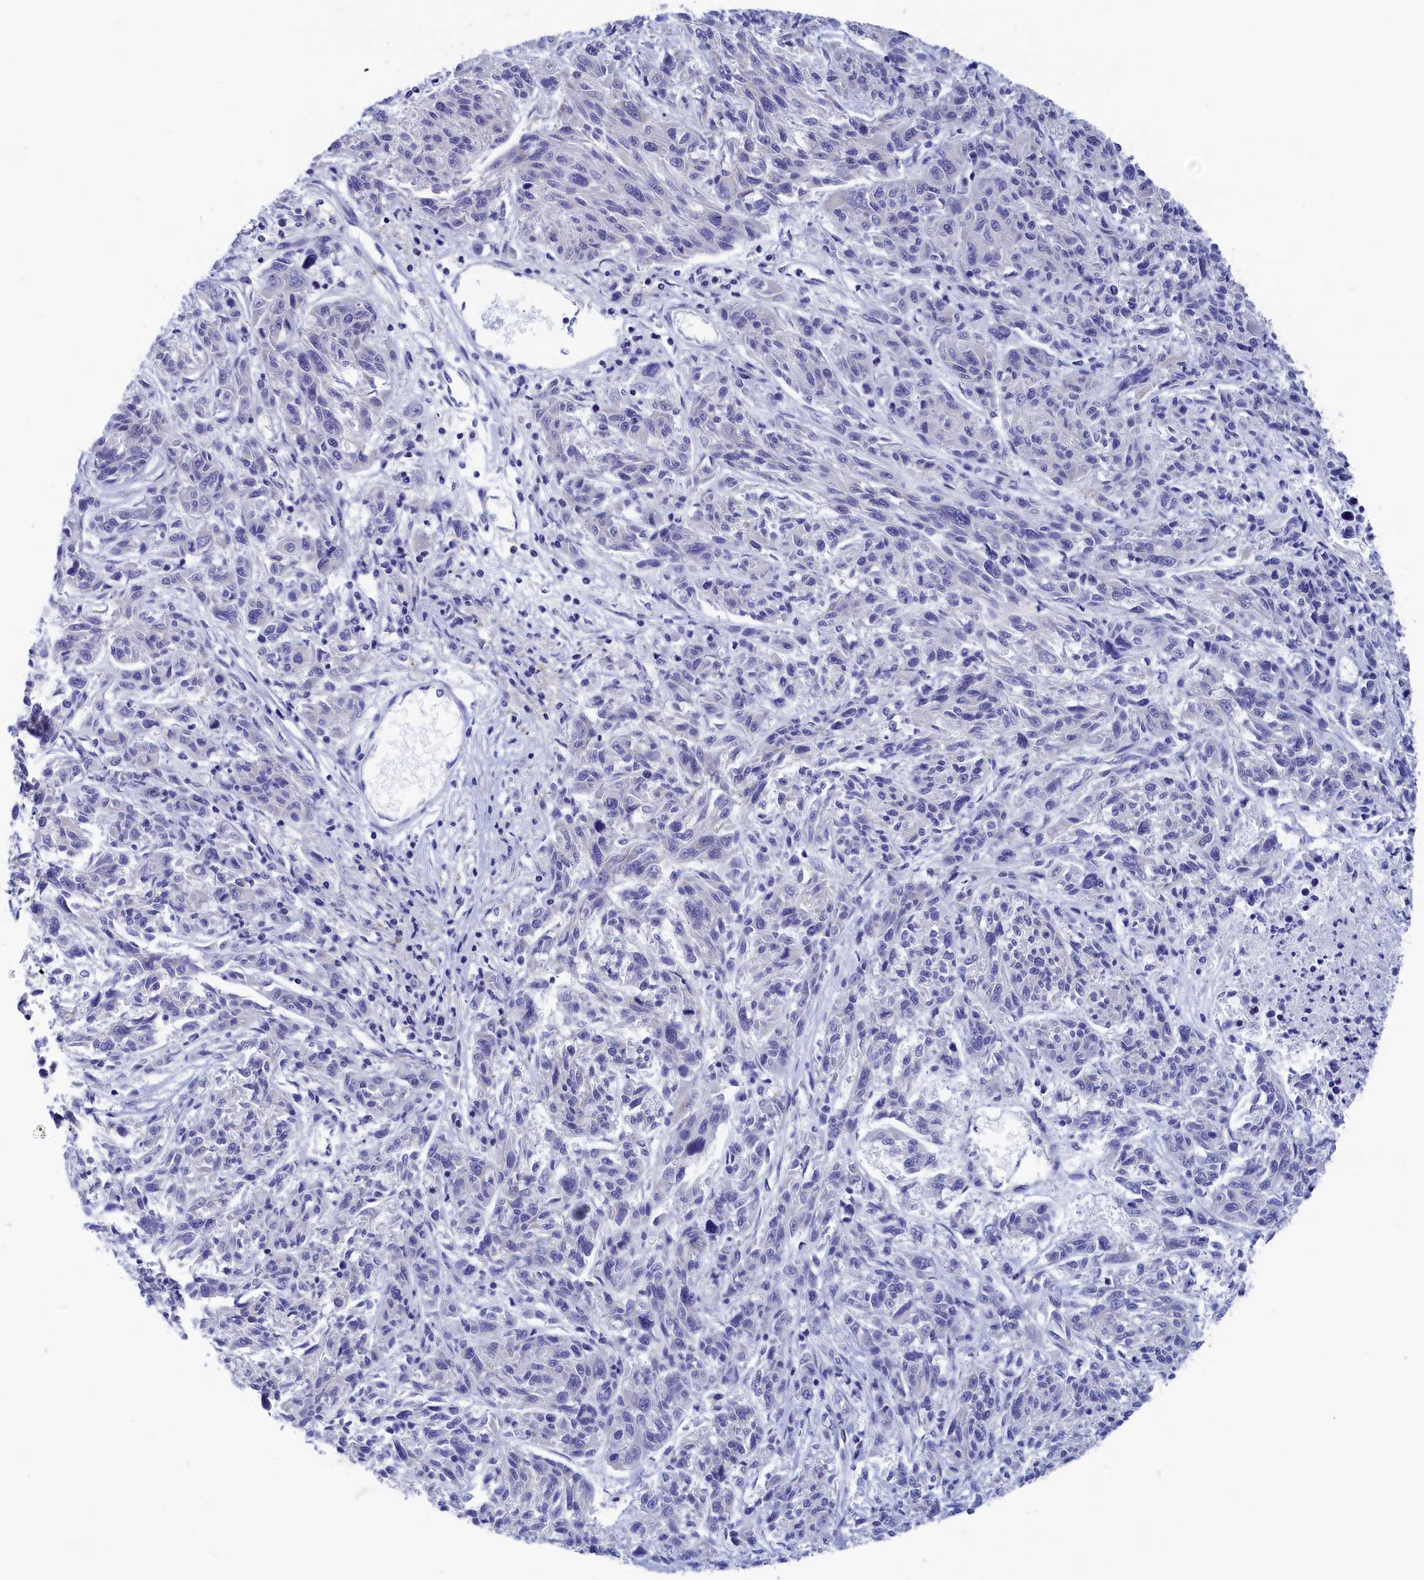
{"staining": {"intensity": "negative", "quantity": "none", "location": "none"}, "tissue": "melanoma", "cell_type": "Tumor cells", "image_type": "cancer", "snomed": [{"axis": "morphology", "description": "Malignant melanoma, NOS"}, {"axis": "topography", "description": "Skin"}], "caption": "This is an immunohistochemistry (IHC) histopathology image of malignant melanoma. There is no staining in tumor cells.", "gene": "WDR83", "patient": {"sex": "male", "age": 53}}